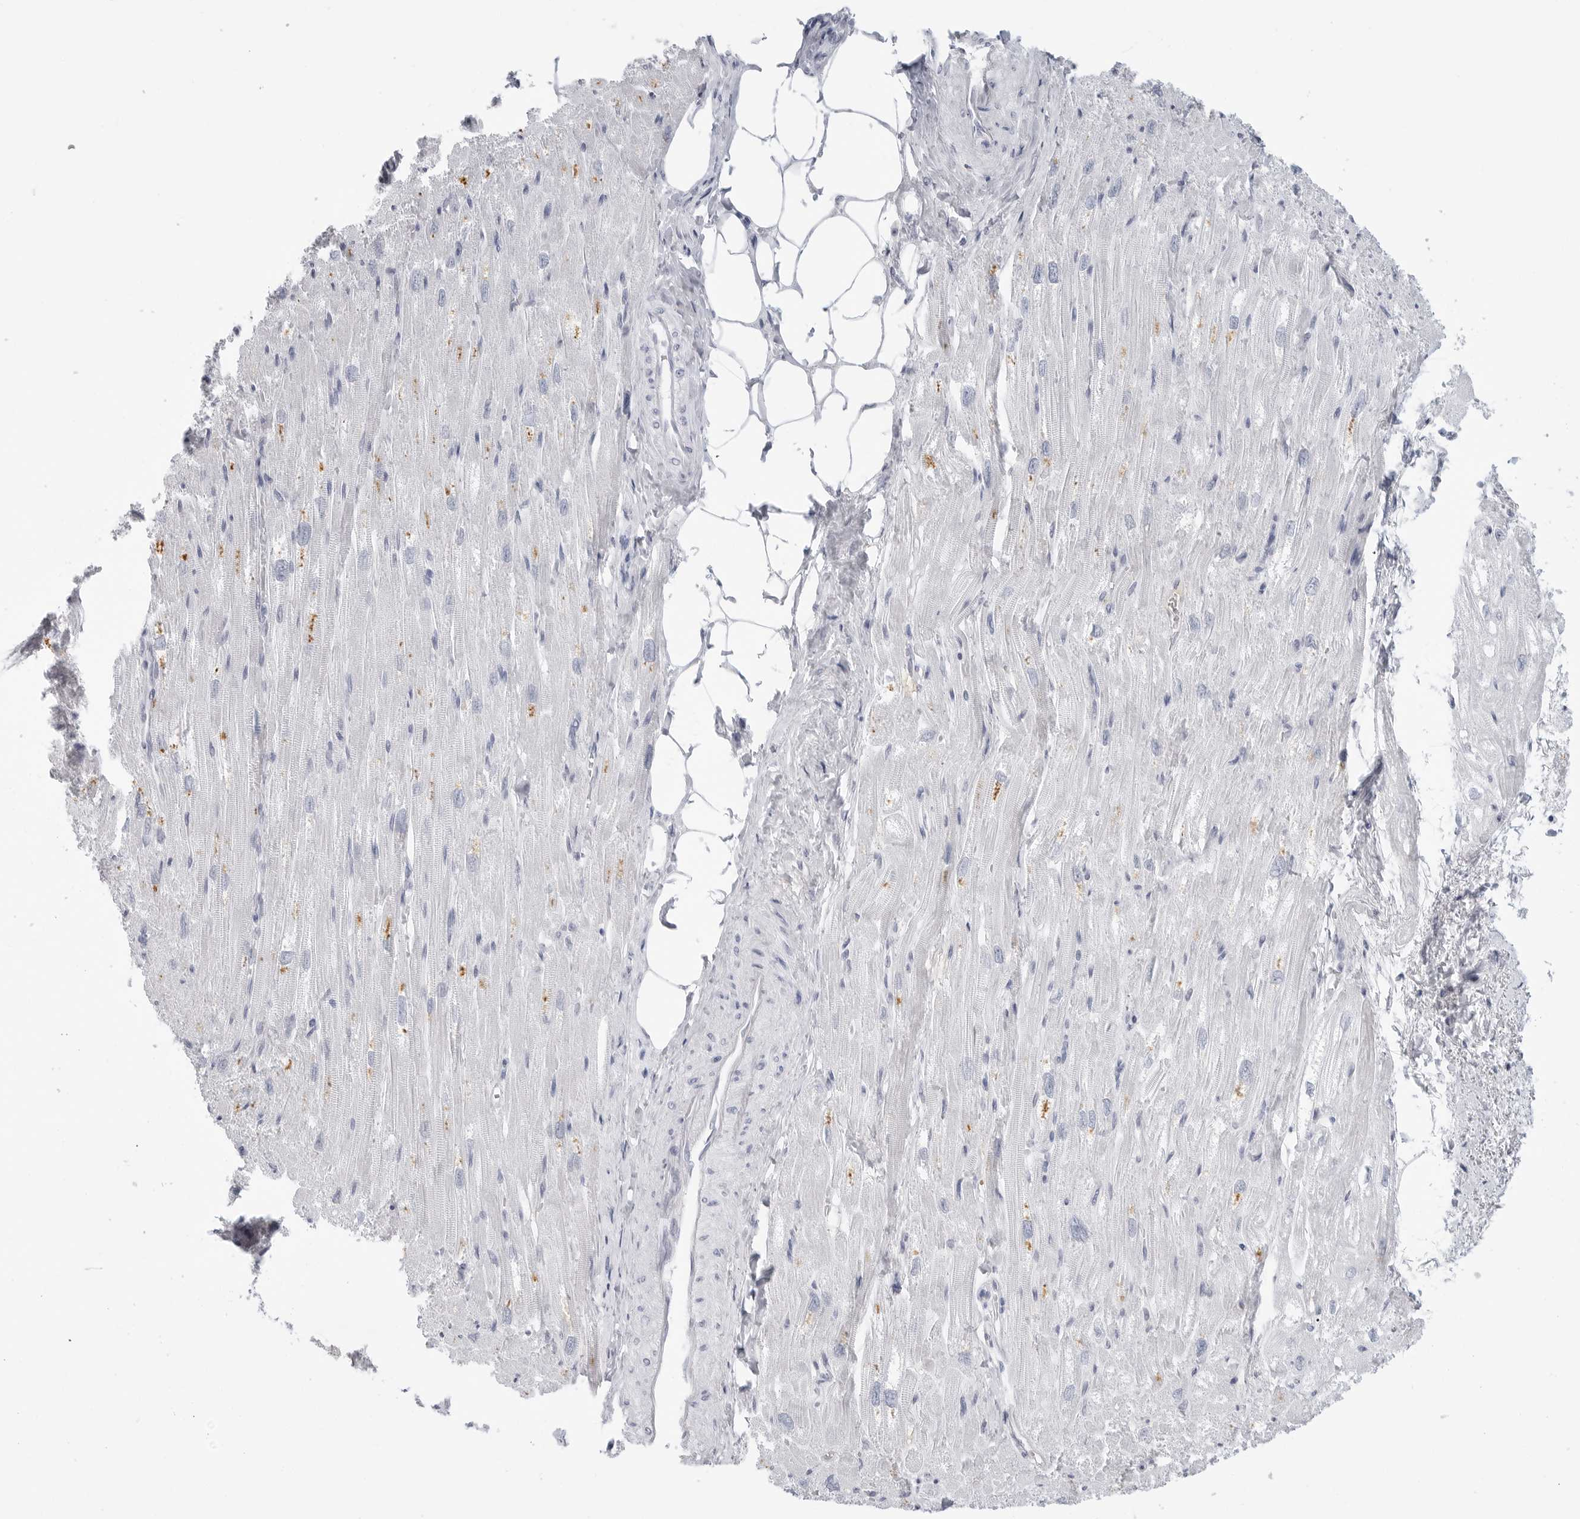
{"staining": {"intensity": "strong", "quantity": "<25%", "location": "cytoplasmic/membranous"}, "tissue": "heart muscle", "cell_type": "Cardiomyocytes", "image_type": "normal", "snomed": [{"axis": "morphology", "description": "Normal tissue, NOS"}, {"axis": "topography", "description": "Heart"}], "caption": "Strong cytoplasmic/membranous staining for a protein is present in about <25% of cardiomyocytes of normal heart muscle using immunohistochemistry.", "gene": "AMPD1", "patient": {"sex": "male", "age": 50}}